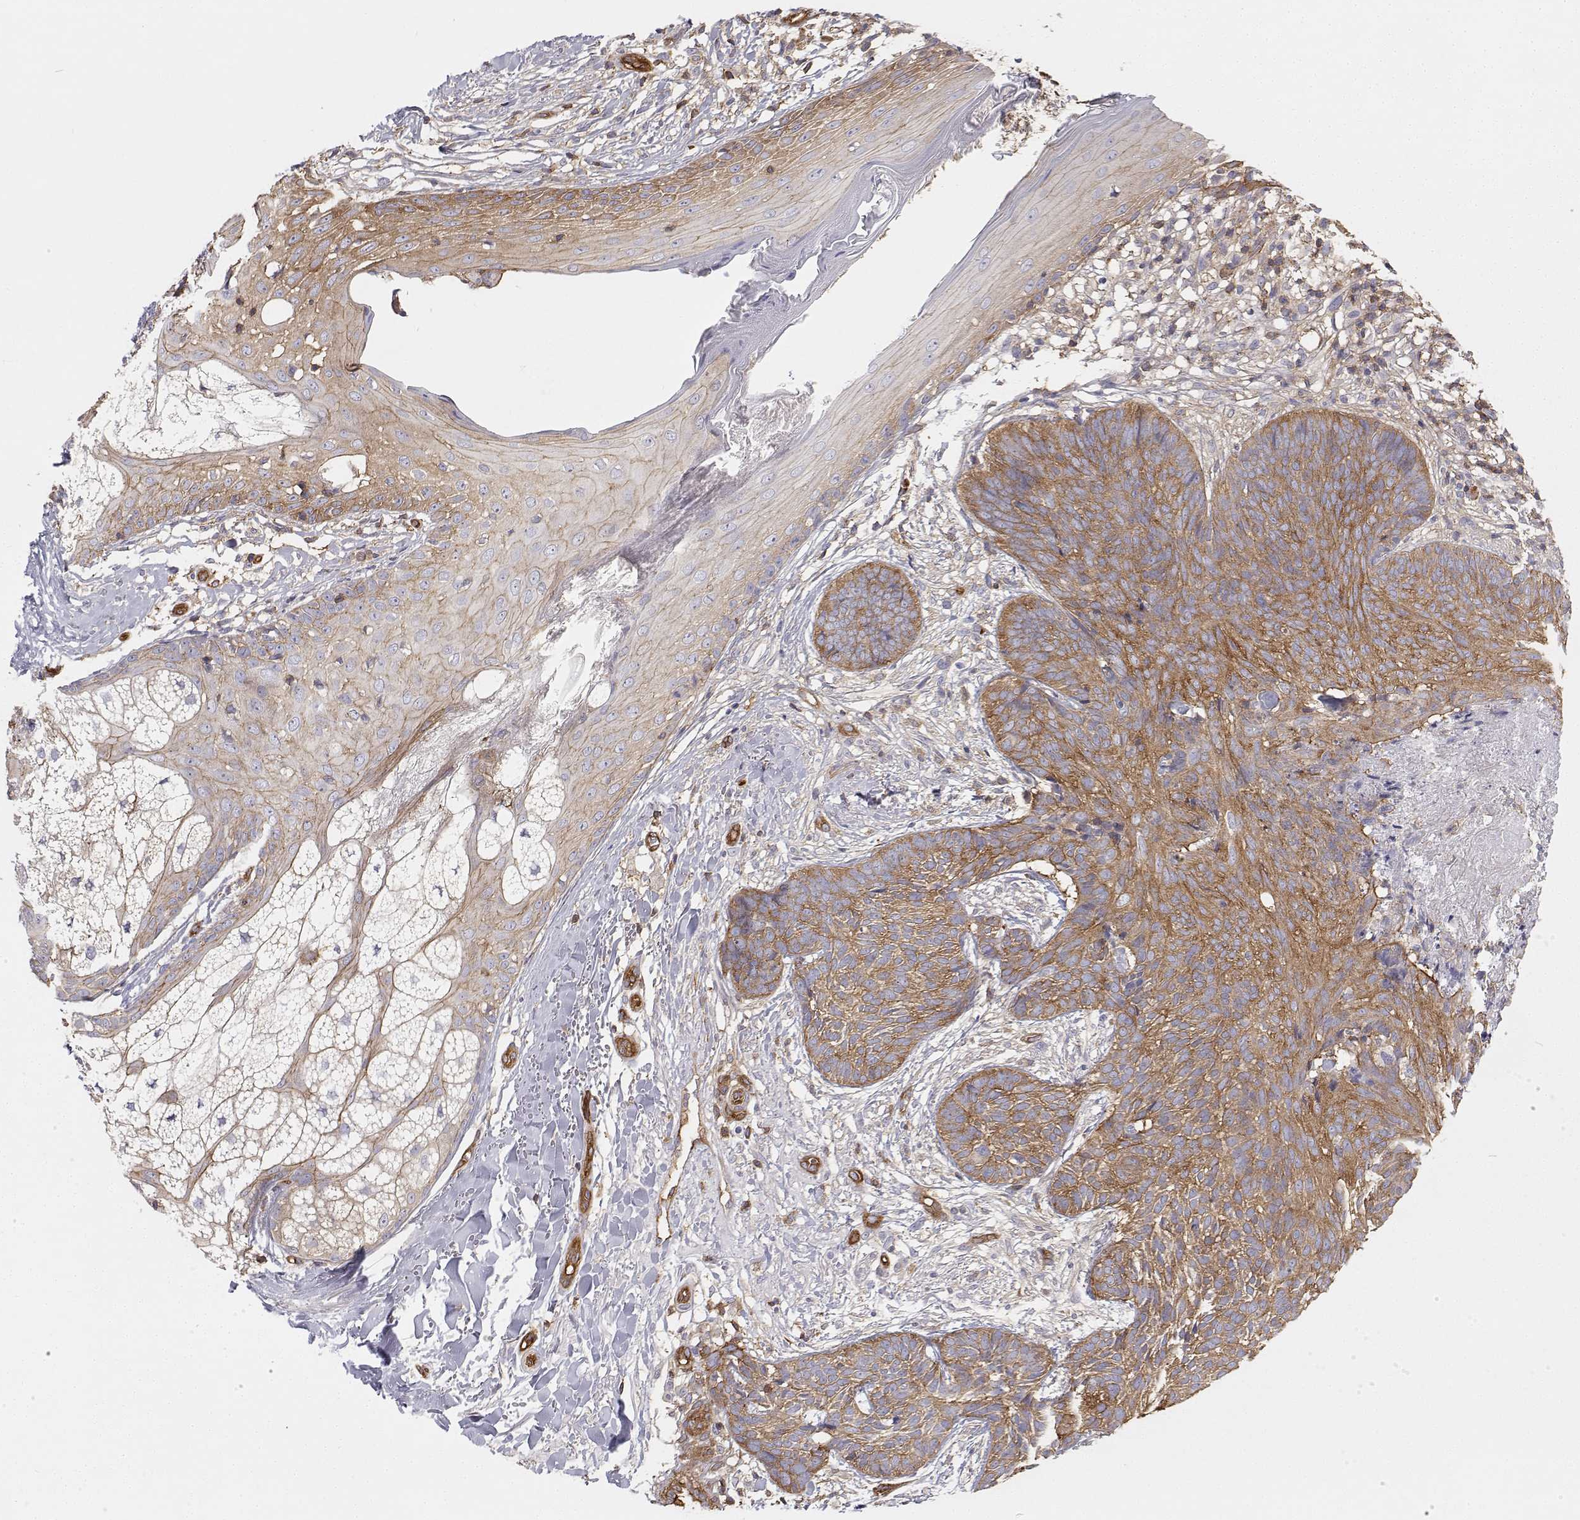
{"staining": {"intensity": "moderate", "quantity": ">75%", "location": "cytoplasmic/membranous"}, "tissue": "skin cancer", "cell_type": "Tumor cells", "image_type": "cancer", "snomed": [{"axis": "morphology", "description": "Basal cell carcinoma"}, {"axis": "topography", "description": "Skin"}, {"axis": "topography", "description": "Skin of trunk"}], "caption": "Skin cancer (basal cell carcinoma) was stained to show a protein in brown. There is medium levels of moderate cytoplasmic/membranous expression in approximately >75% of tumor cells. Ihc stains the protein in brown and the nuclei are stained blue.", "gene": "MYH9", "patient": {"sex": "male", "age": 74}}